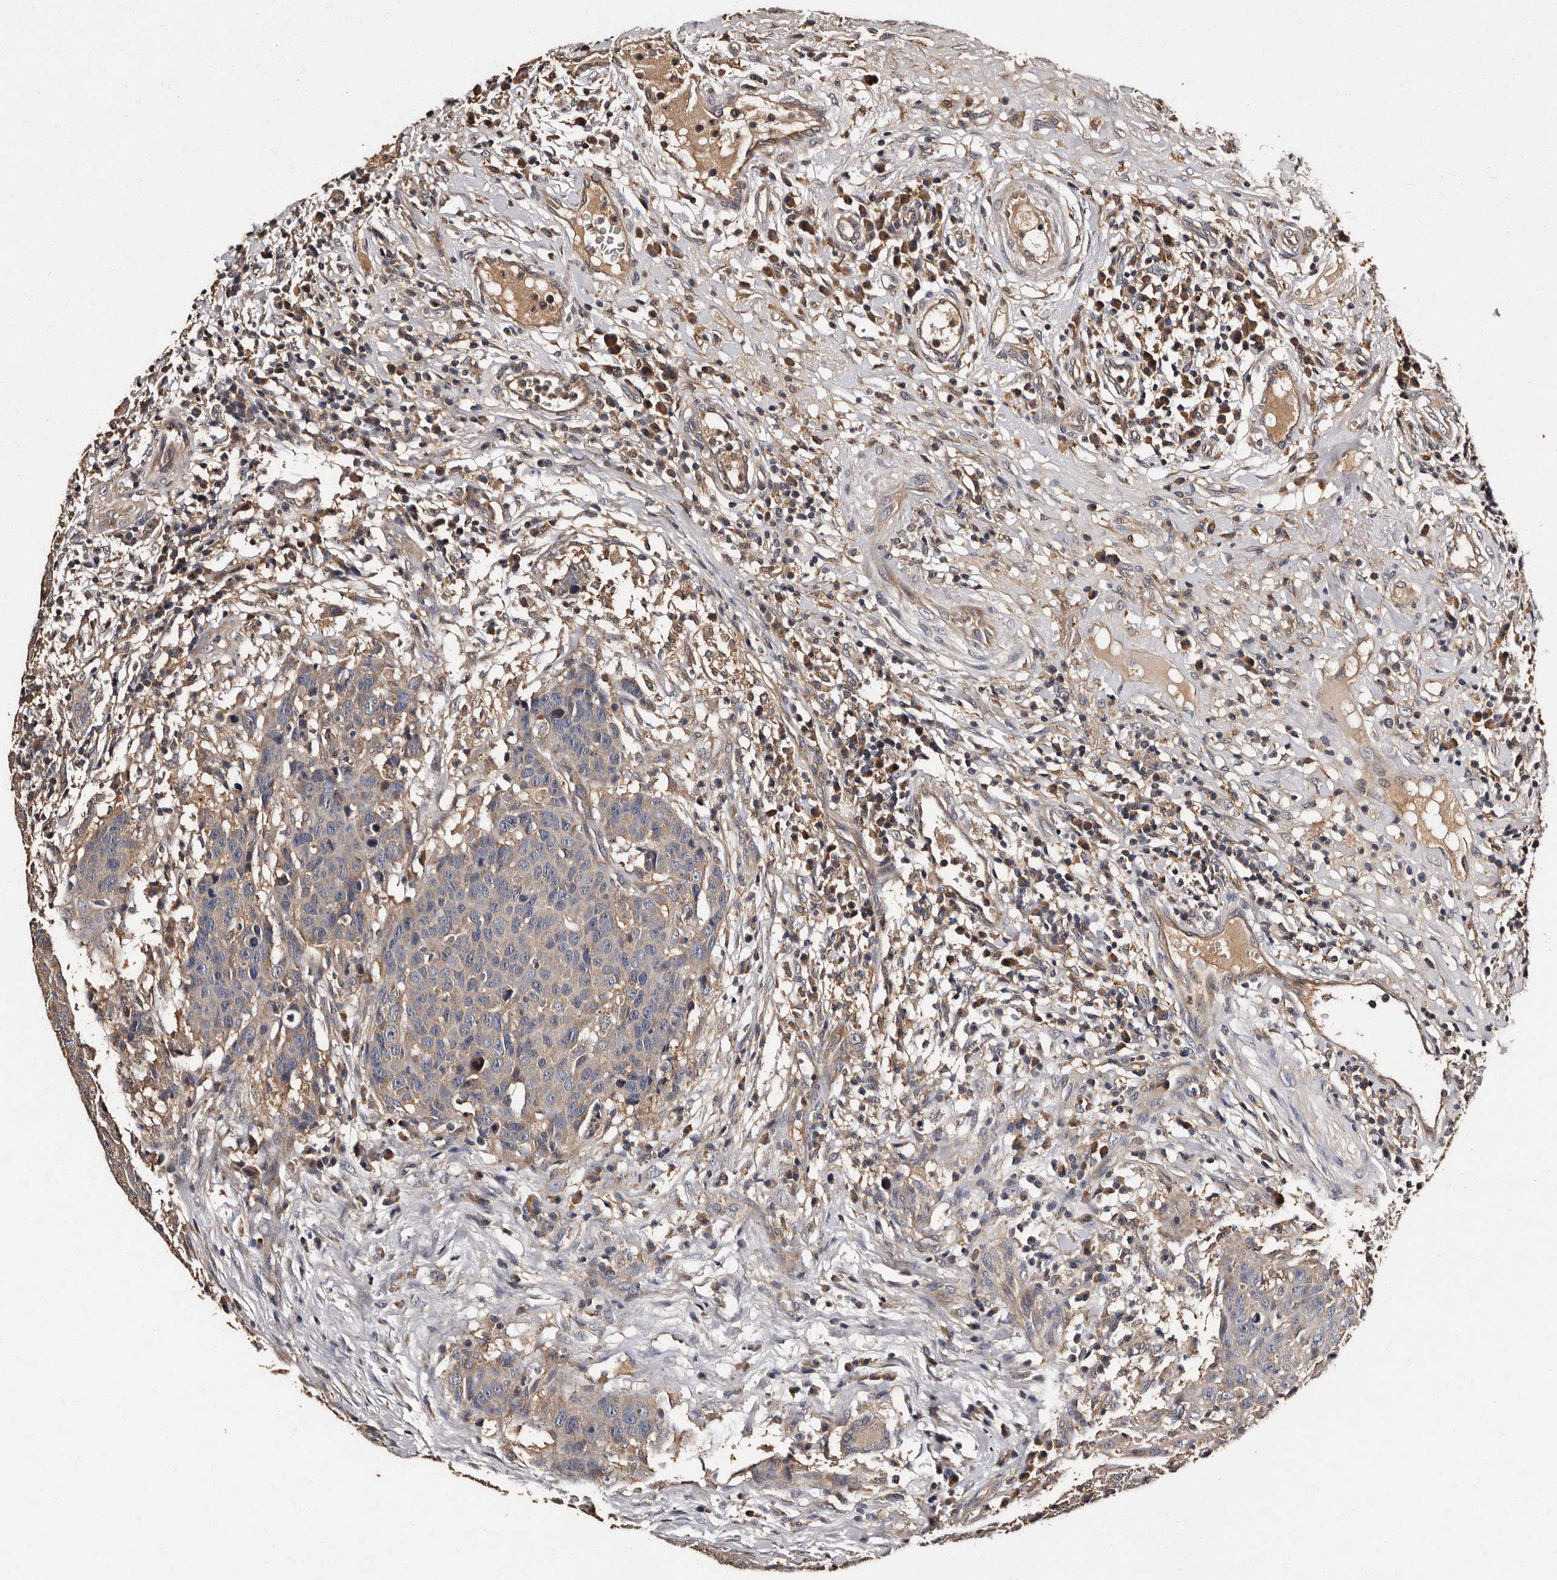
{"staining": {"intensity": "weak", "quantity": "<25%", "location": "cytoplasmic/membranous"}, "tissue": "head and neck cancer", "cell_type": "Tumor cells", "image_type": "cancer", "snomed": [{"axis": "morphology", "description": "Squamous cell carcinoma, NOS"}, {"axis": "topography", "description": "Head-Neck"}], "caption": "The photomicrograph reveals no significant staining in tumor cells of head and neck cancer.", "gene": "ADCK5", "patient": {"sex": "male", "age": 66}}